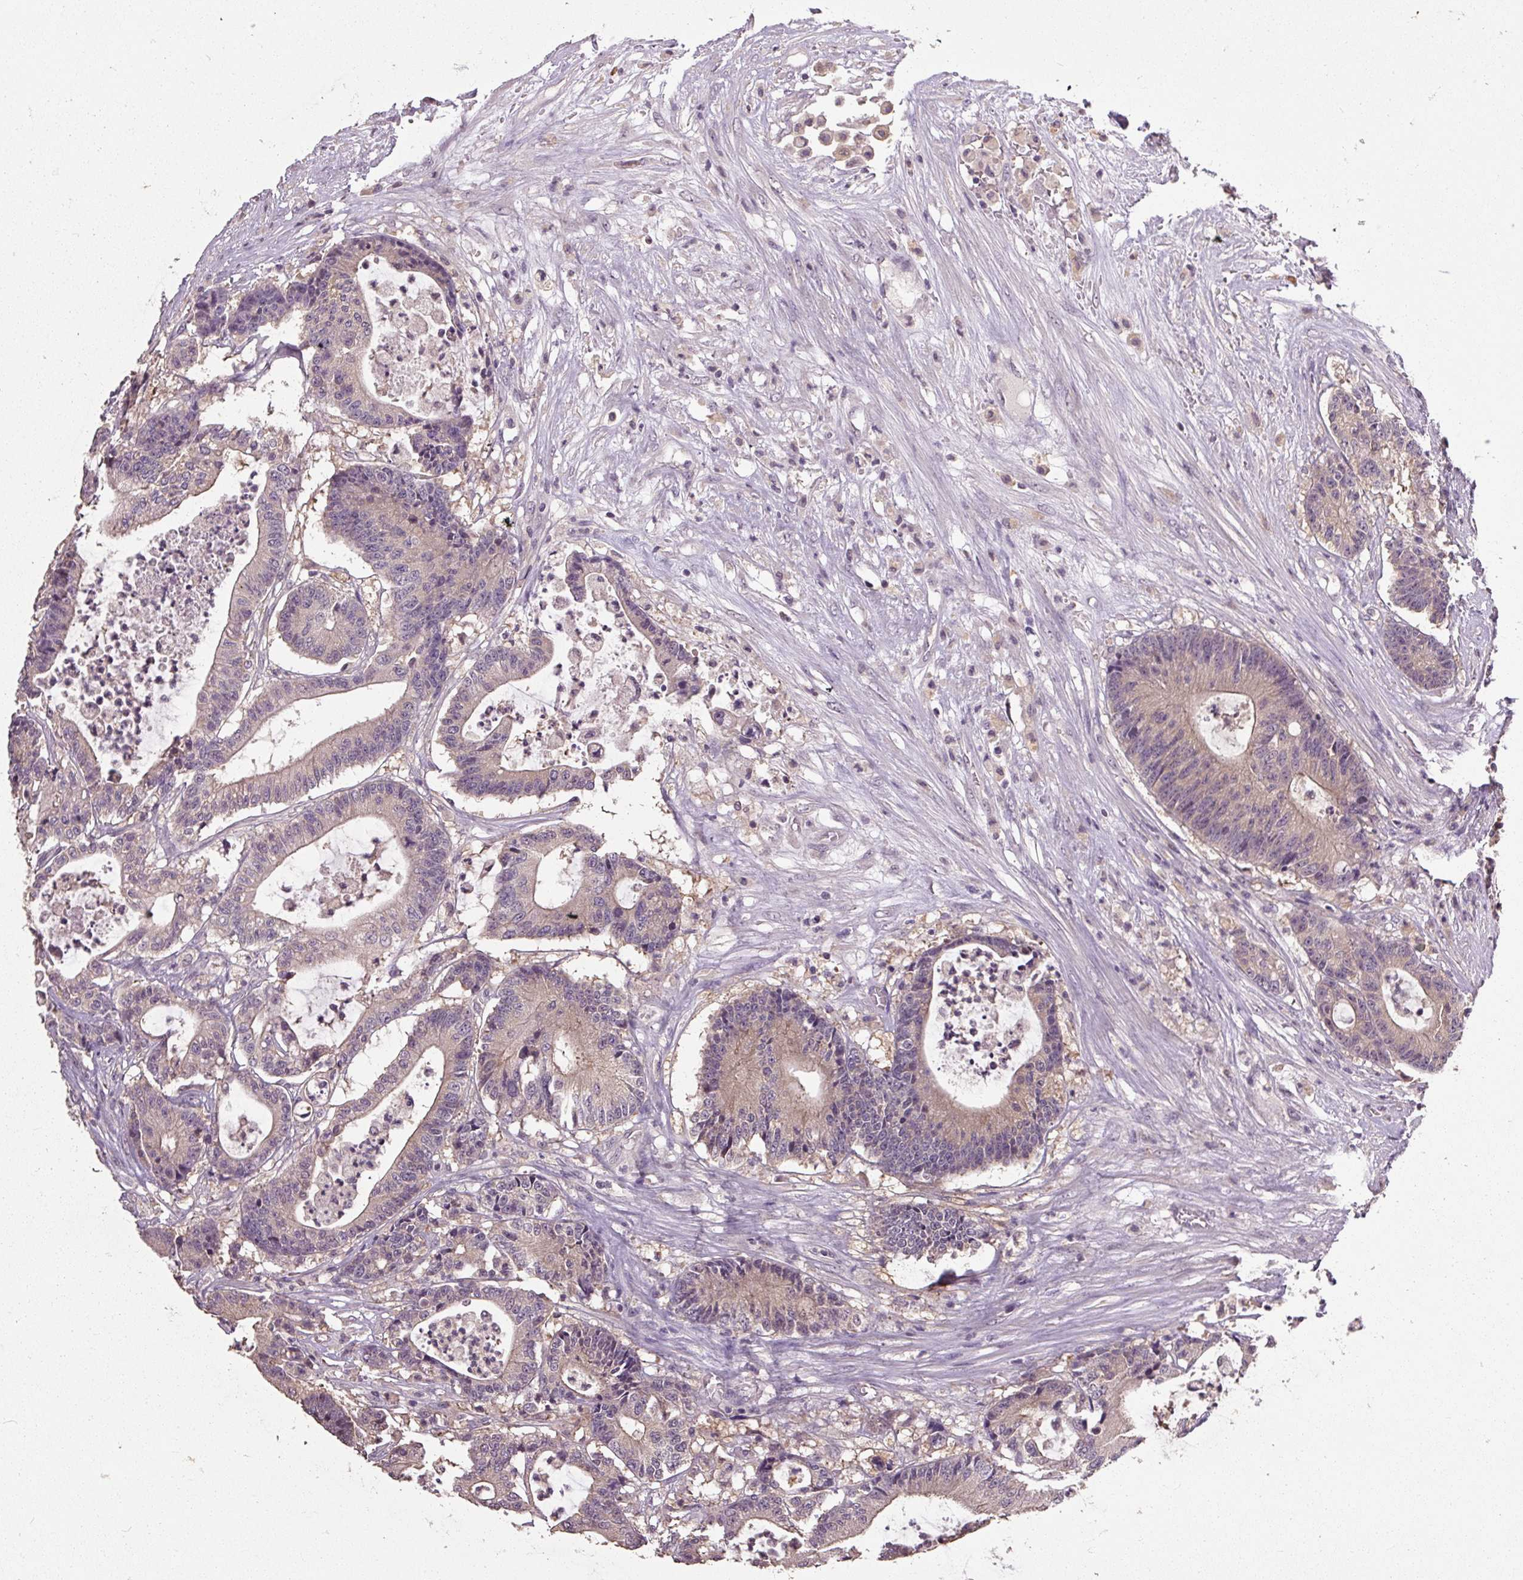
{"staining": {"intensity": "weak", "quantity": "25%-75%", "location": "cytoplasmic/membranous"}, "tissue": "colorectal cancer", "cell_type": "Tumor cells", "image_type": "cancer", "snomed": [{"axis": "morphology", "description": "Adenocarcinoma, NOS"}, {"axis": "topography", "description": "Colon"}], "caption": "Tumor cells reveal weak cytoplasmic/membranous expression in about 25%-75% of cells in colorectal adenocarcinoma.", "gene": "CFAP65", "patient": {"sex": "female", "age": 84}}